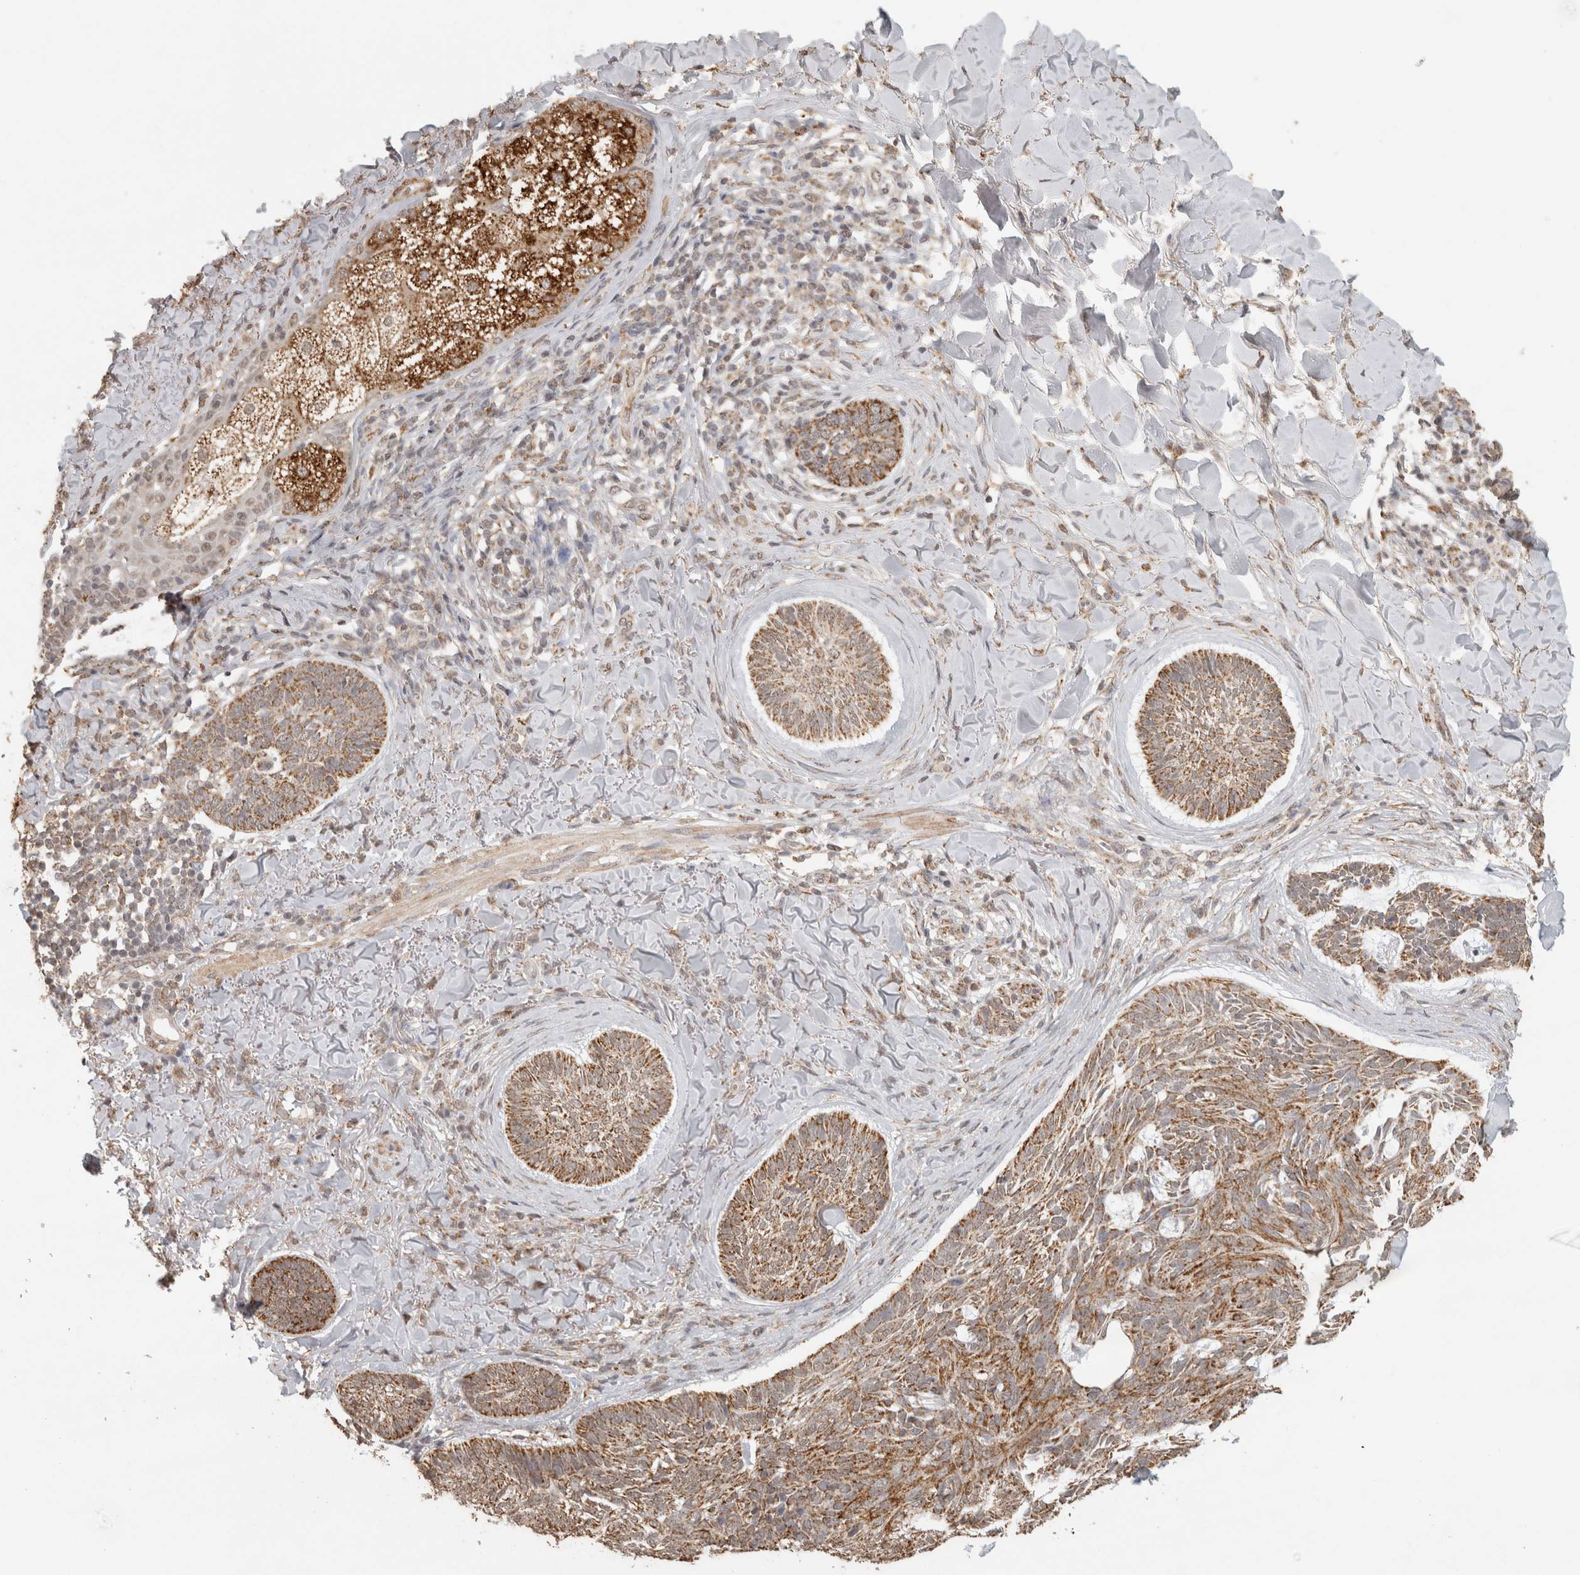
{"staining": {"intensity": "moderate", "quantity": ">75%", "location": "cytoplasmic/membranous"}, "tissue": "skin cancer", "cell_type": "Tumor cells", "image_type": "cancer", "snomed": [{"axis": "morphology", "description": "Basal cell carcinoma"}, {"axis": "topography", "description": "Skin"}], "caption": "Protein expression analysis of human skin basal cell carcinoma reveals moderate cytoplasmic/membranous staining in approximately >75% of tumor cells.", "gene": "BNIP3L", "patient": {"sex": "male", "age": 43}}